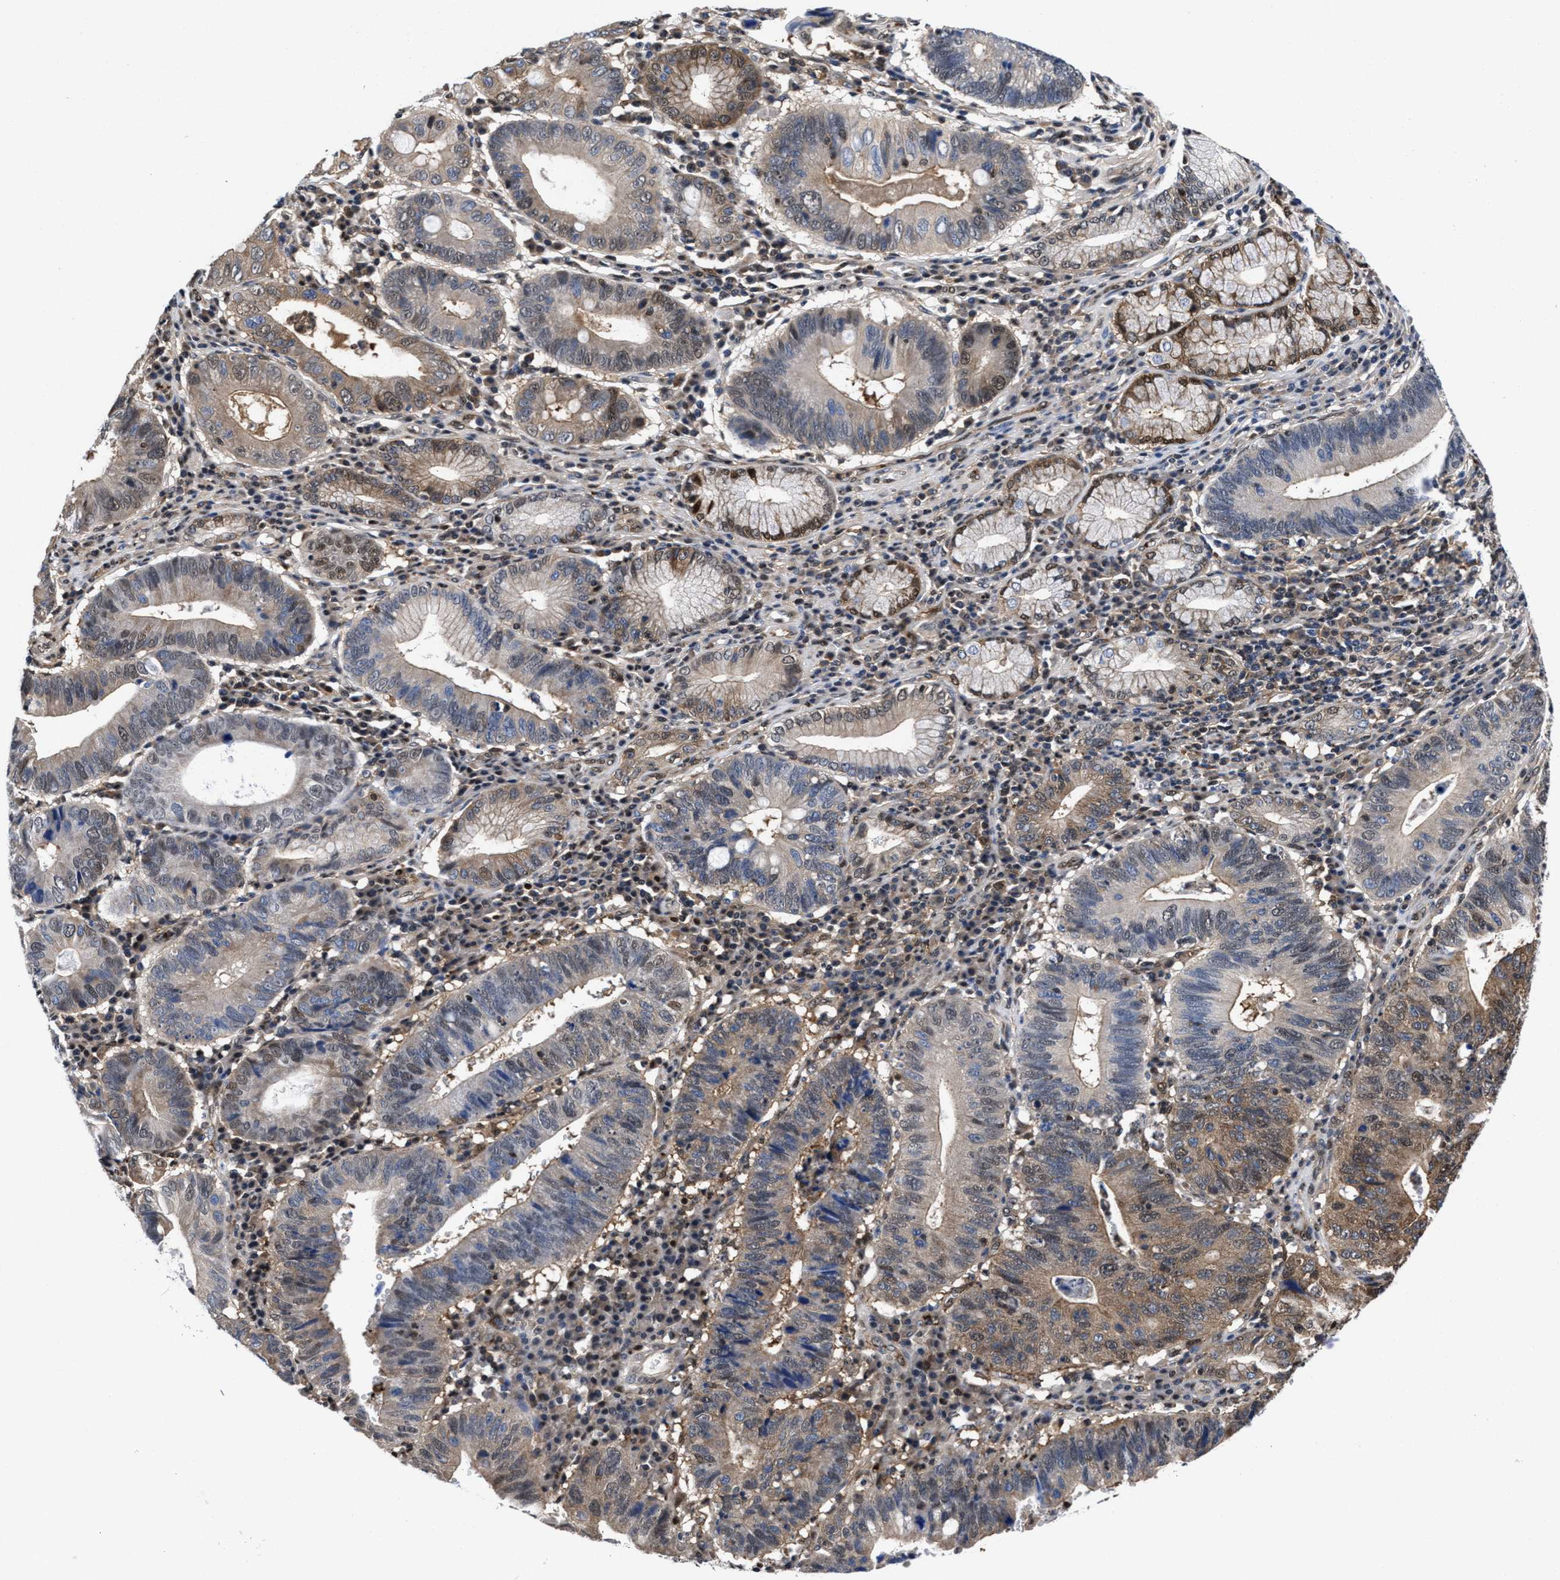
{"staining": {"intensity": "moderate", "quantity": "25%-75%", "location": "cytoplasmic/membranous,nuclear"}, "tissue": "stomach cancer", "cell_type": "Tumor cells", "image_type": "cancer", "snomed": [{"axis": "morphology", "description": "Adenocarcinoma, NOS"}, {"axis": "topography", "description": "Stomach"}], "caption": "DAB (3,3'-diaminobenzidine) immunohistochemical staining of human stomach cancer reveals moderate cytoplasmic/membranous and nuclear protein positivity in approximately 25%-75% of tumor cells.", "gene": "ACLY", "patient": {"sex": "male", "age": 59}}